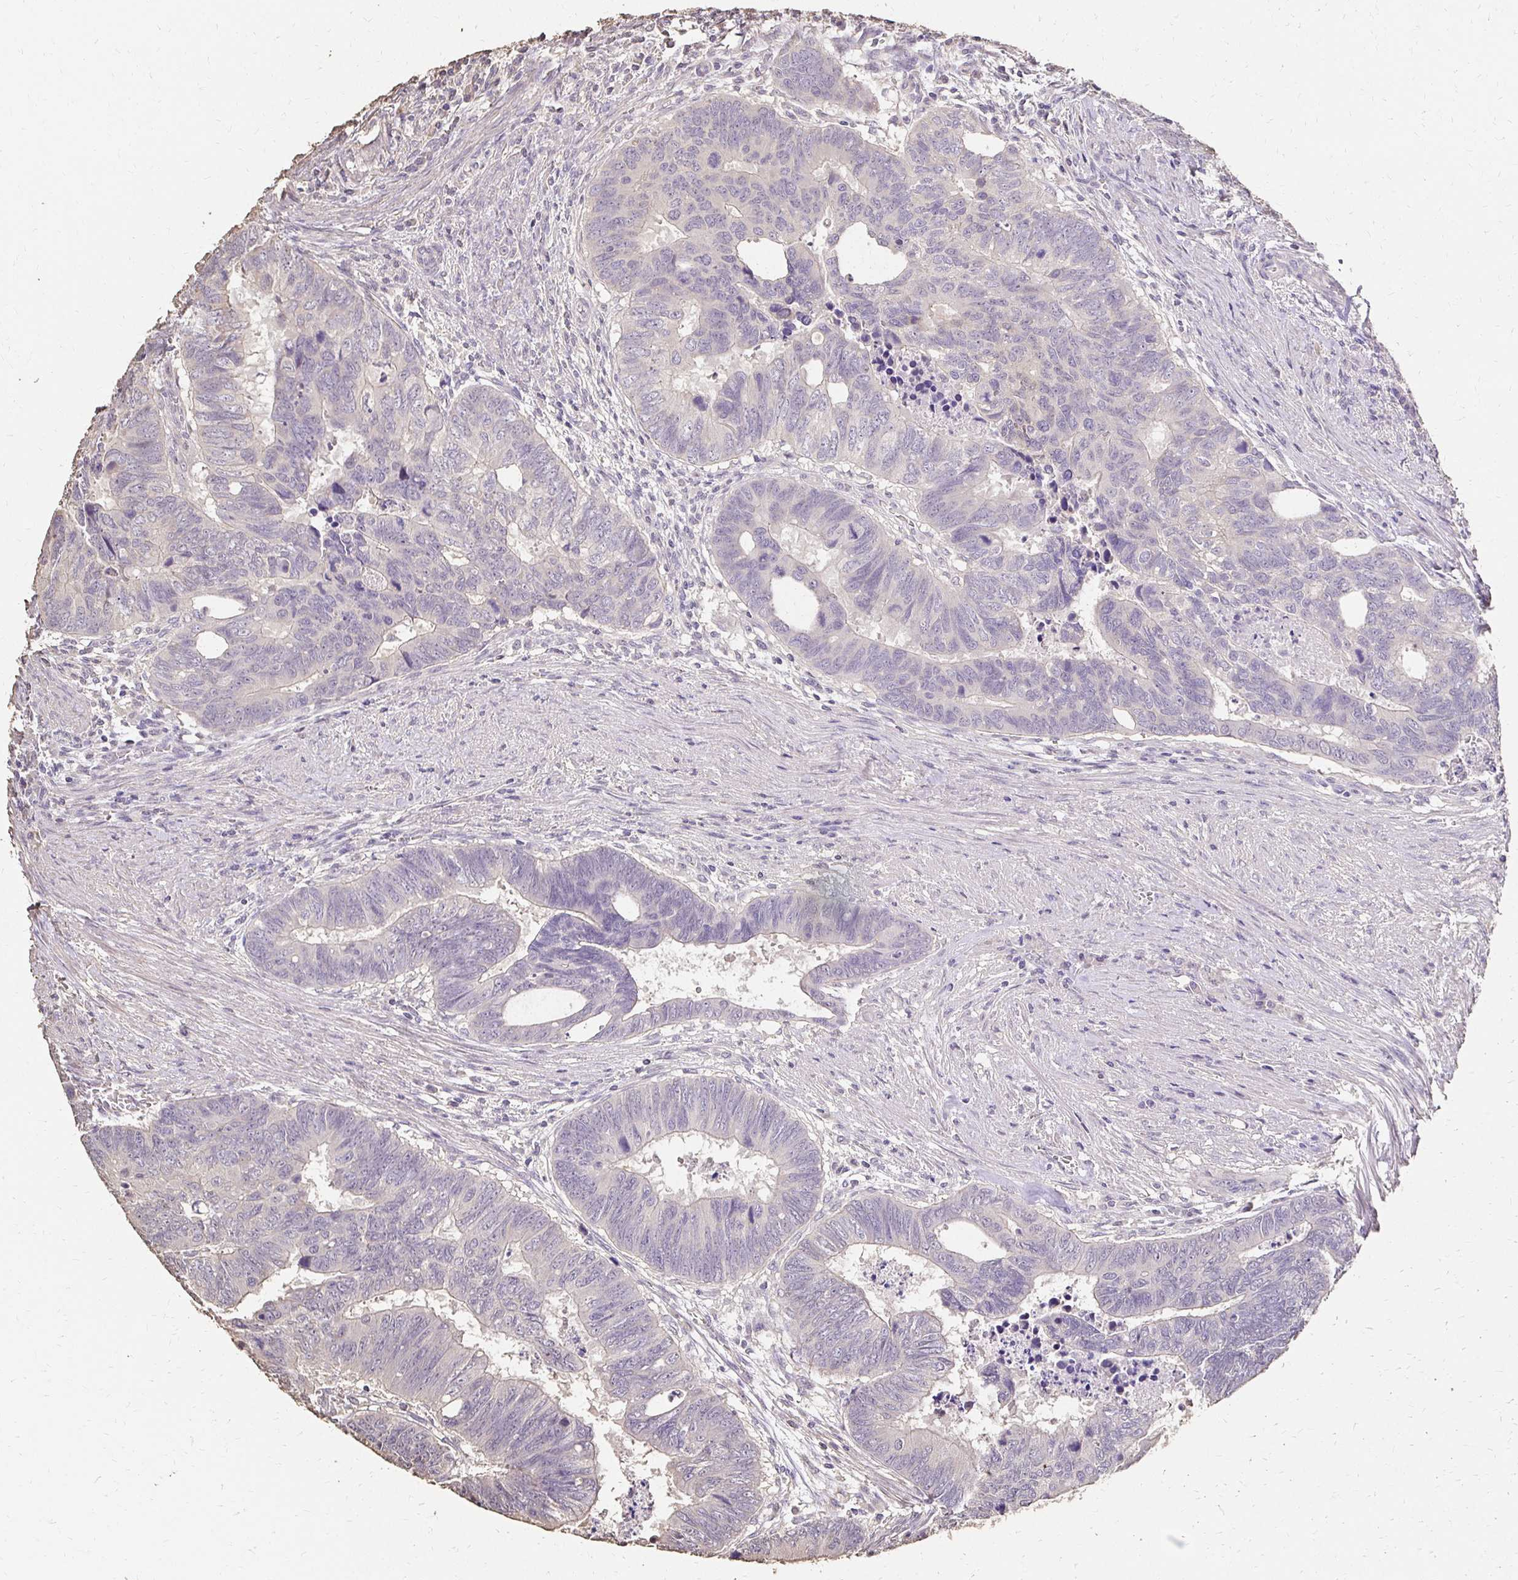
{"staining": {"intensity": "negative", "quantity": "none", "location": "none"}, "tissue": "colorectal cancer", "cell_type": "Tumor cells", "image_type": "cancer", "snomed": [{"axis": "morphology", "description": "Adenocarcinoma, NOS"}, {"axis": "topography", "description": "Colon"}], "caption": "Immunohistochemistry (IHC) histopathology image of human colorectal cancer (adenocarcinoma) stained for a protein (brown), which shows no positivity in tumor cells.", "gene": "UGT1A6", "patient": {"sex": "male", "age": 62}}